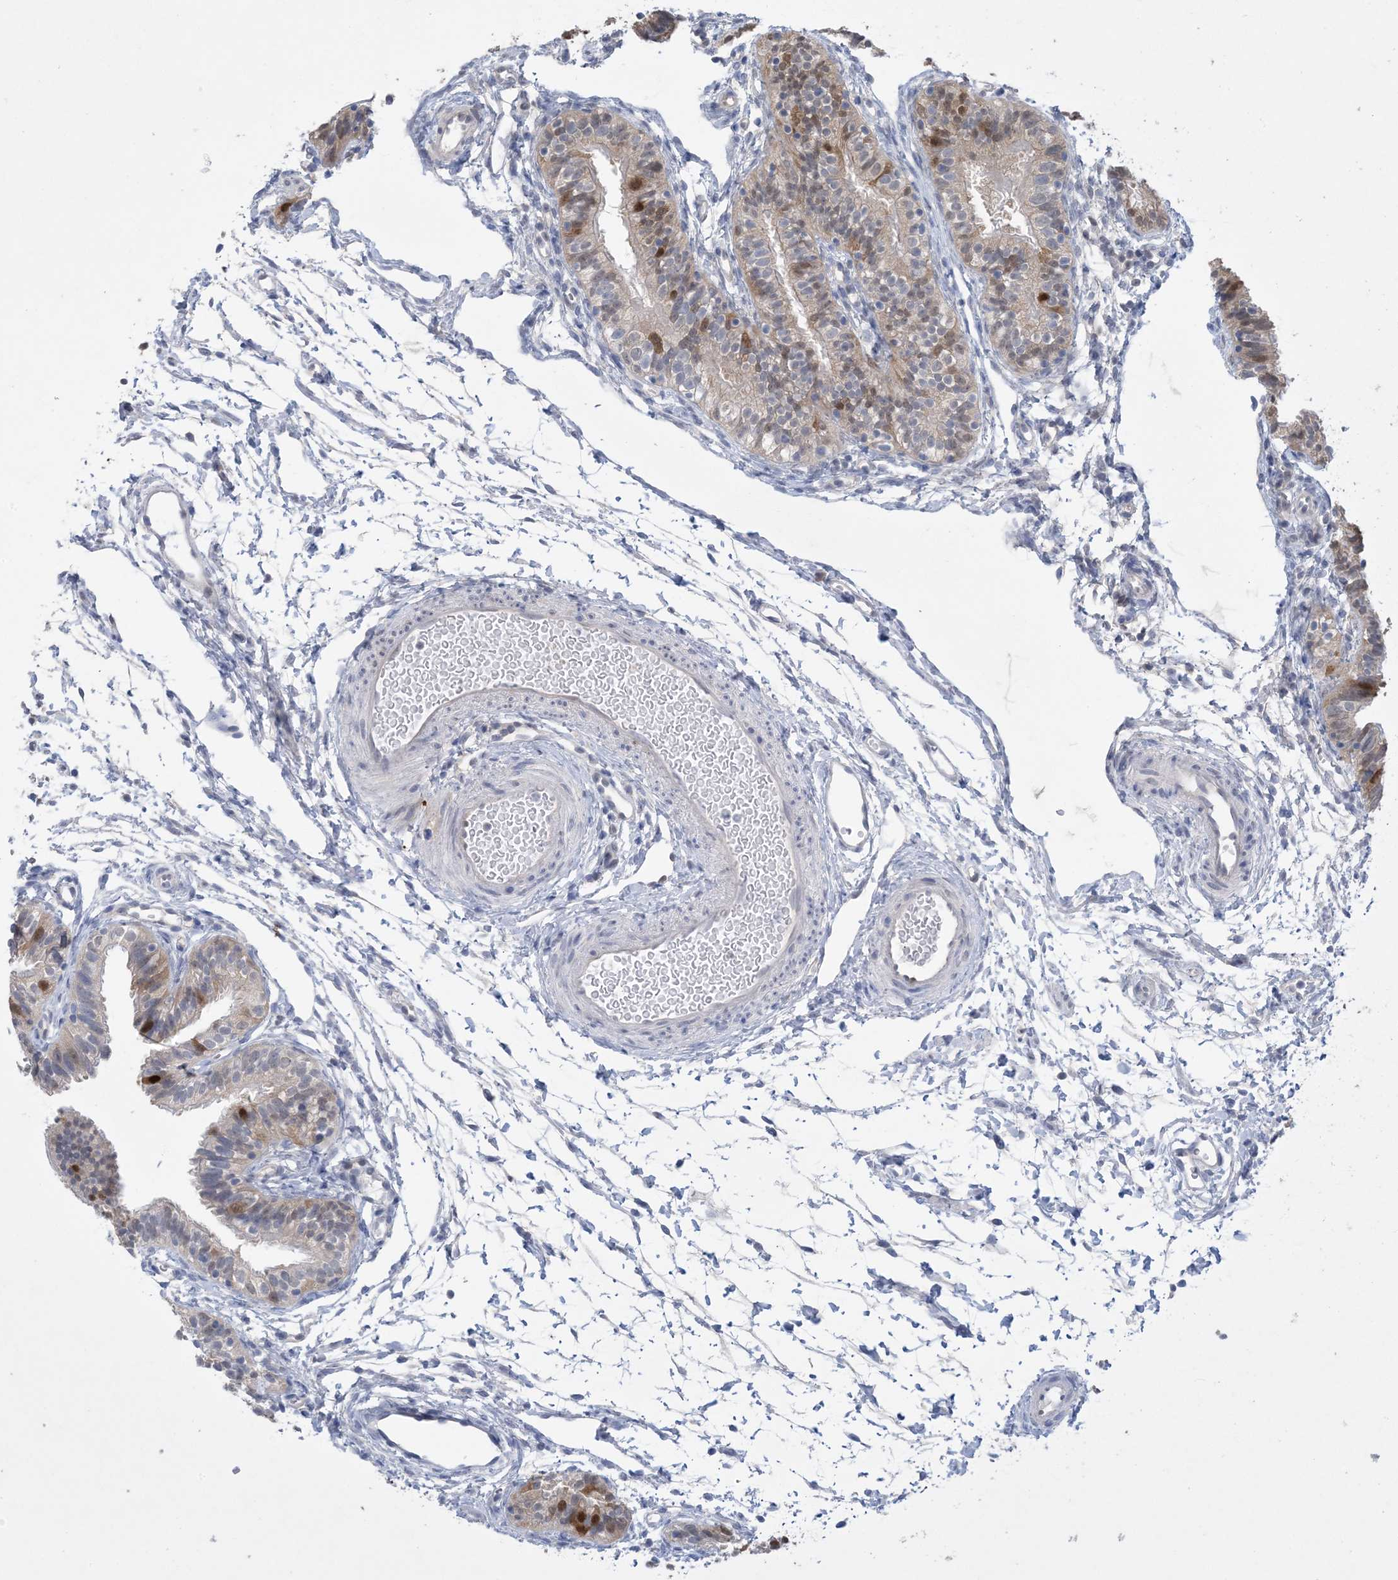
{"staining": {"intensity": "moderate", "quantity": "<25%", "location": "cytoplasmic/membranous,nuclear"}, "tissue": "fallopian tube", "cell_type": "Glandular cells", "image_type": "normal", "snomed": [{"axis": "morphology", "description": "Normal tissue, NOS"}, {"axis": "topography", "description": "Fallopian tube"}], "caption": "A high-resolution photomicrograph shows immunohistochemistry staining of benign fallopian tube, which demonstrates moderate cytoplasmic/membranous,nuclear expression in approximately <25% of glandular cells. Immunohistochemistry (ihc) stains the protein of interest in brown and the nuclei are stained blue.", "gene": "HMGCS1", "patient": {"sex": "female", "age": 35}}